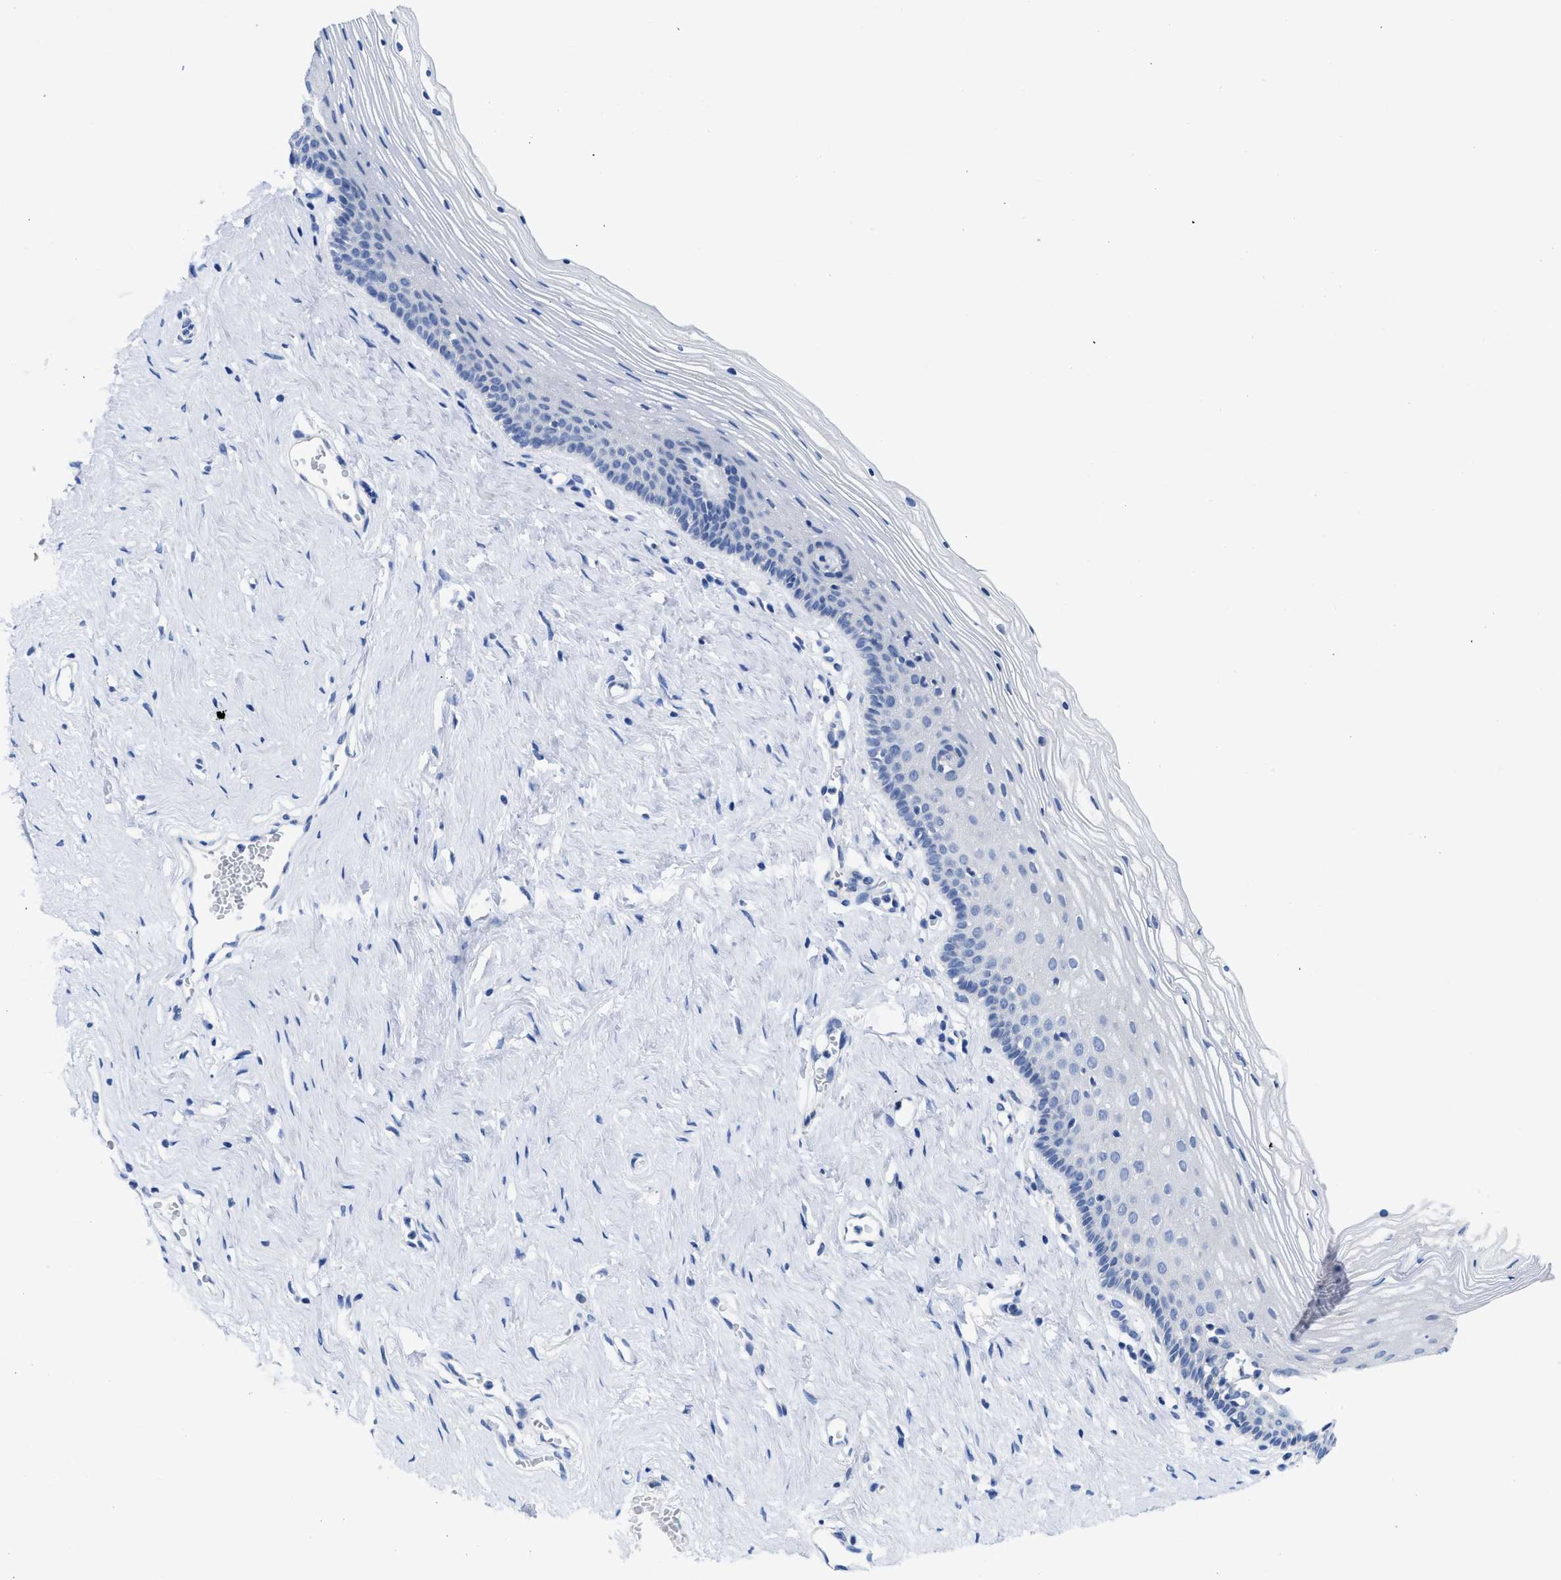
{"staining": {"intensity": "negative", "quantity": "none", "location": "none"}, "tissue": "vagina", "cell_type": "Squamous epithelial cells", "image_type": "normal", "snomed": [{"axis": "morphology", "description": "Normal tissue, NOS"}, {"axis": "topography", "description": "Vagina"}], "caption": "High power microscopy photomicrograph of an IHC image of normal vagina, revealing no significant staining in squamous epithelial cells.", "gene": "PYY", "patient": {"sex": "female", "age": 32}}